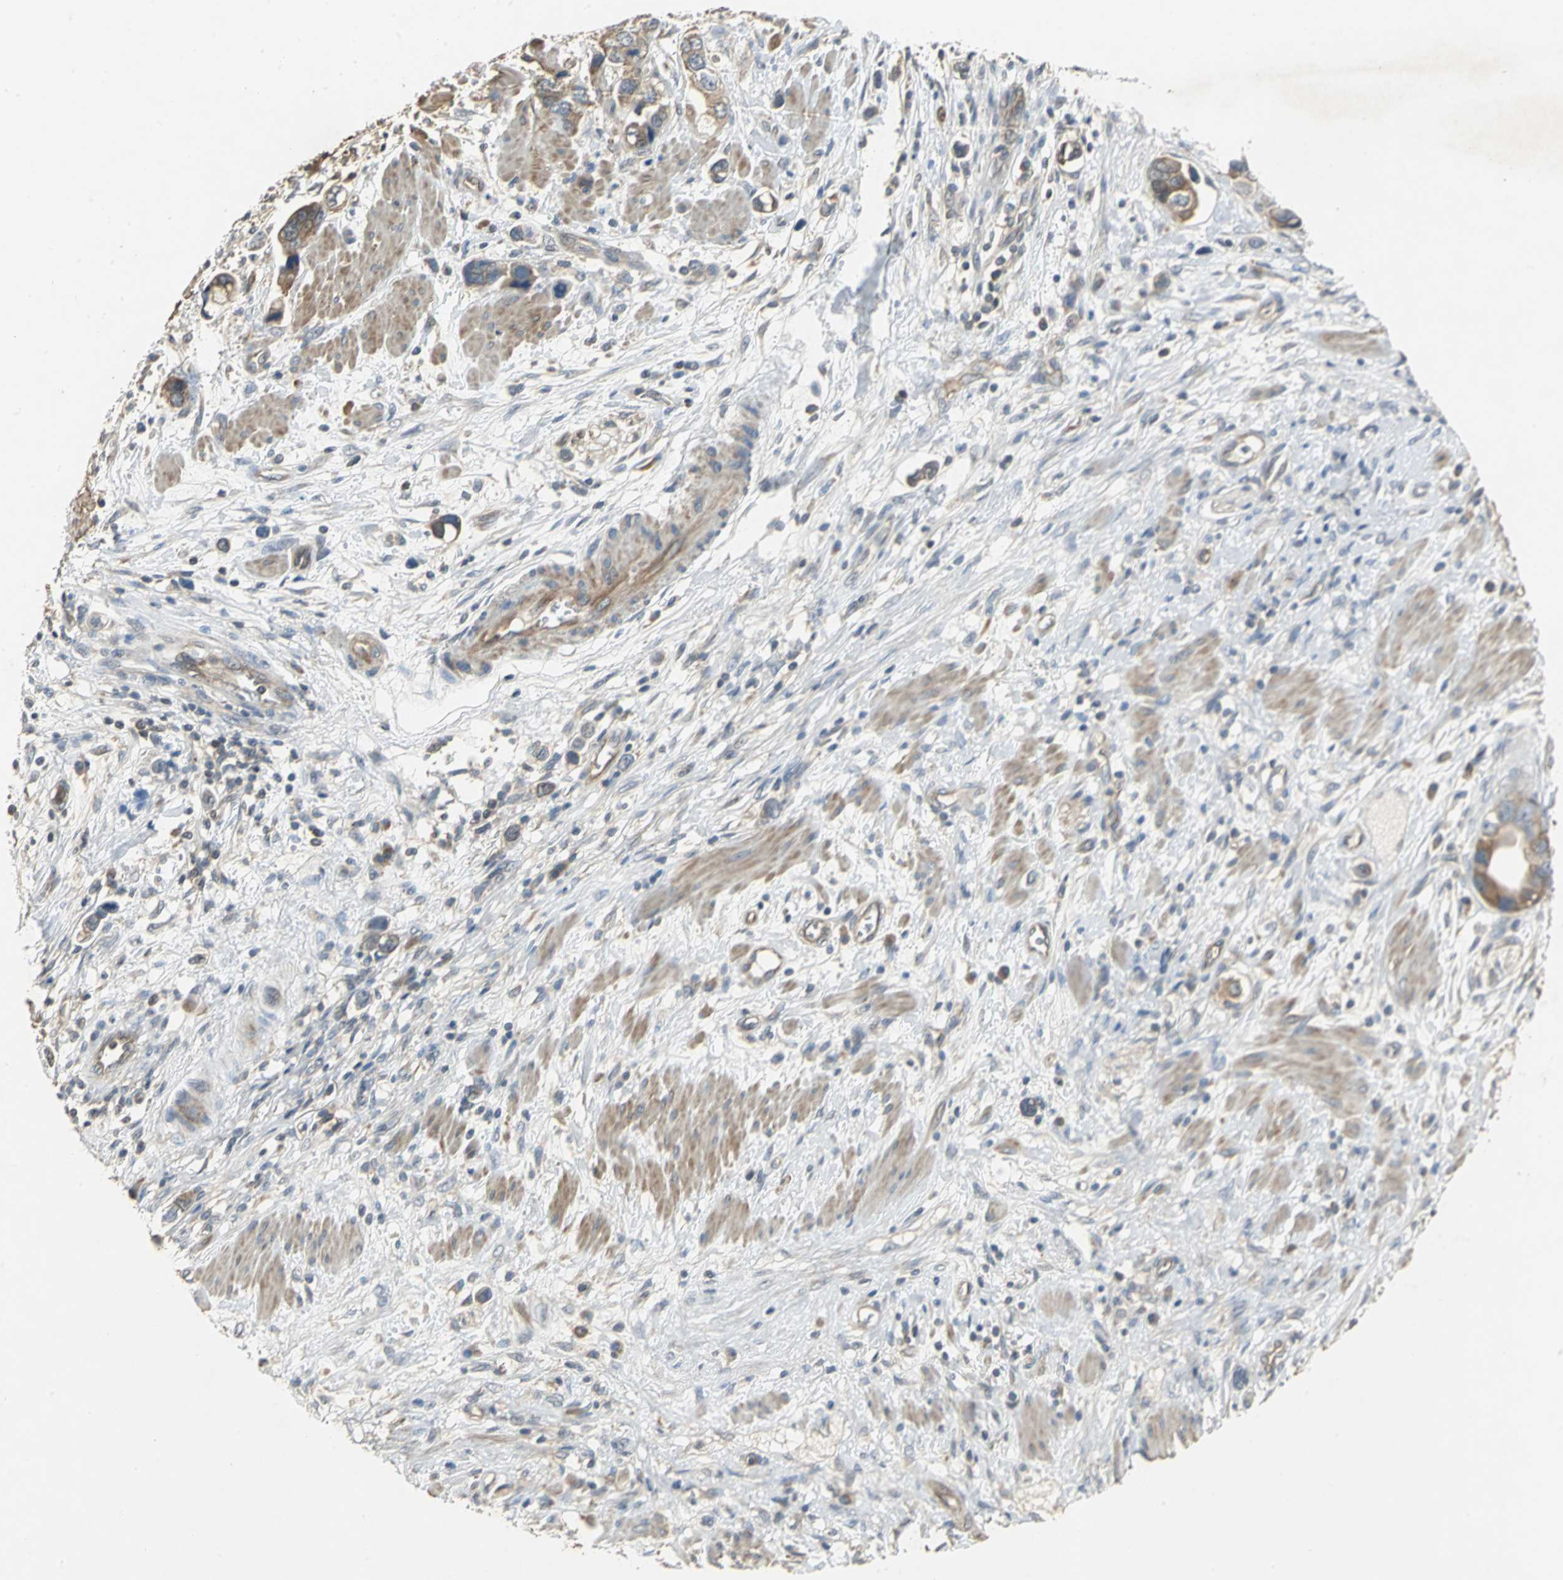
{"staining": {"intensity": "moderate", "quantity": ">75%", "location": "cytoplasmic/membranous"}, "tissue": "stomach cancer", "cell_type": "Tumor cells", "image_type": "cancer", "snomed": [{"axis": "morphology", "description": "Adenocarcinoma, NOS"}, {"axis": "topography", "description": "Stomach, lower"}], "caption": "A high-resolution photomicrograph shows immunohistochemistry staining of adenocarcinoma (stomach), which demonstrates moderate cytoplasmic/membranous expression in approximately >75% of tumor cells.", "gene": "MET", "patient": {"sex": "female", "age": 93}}